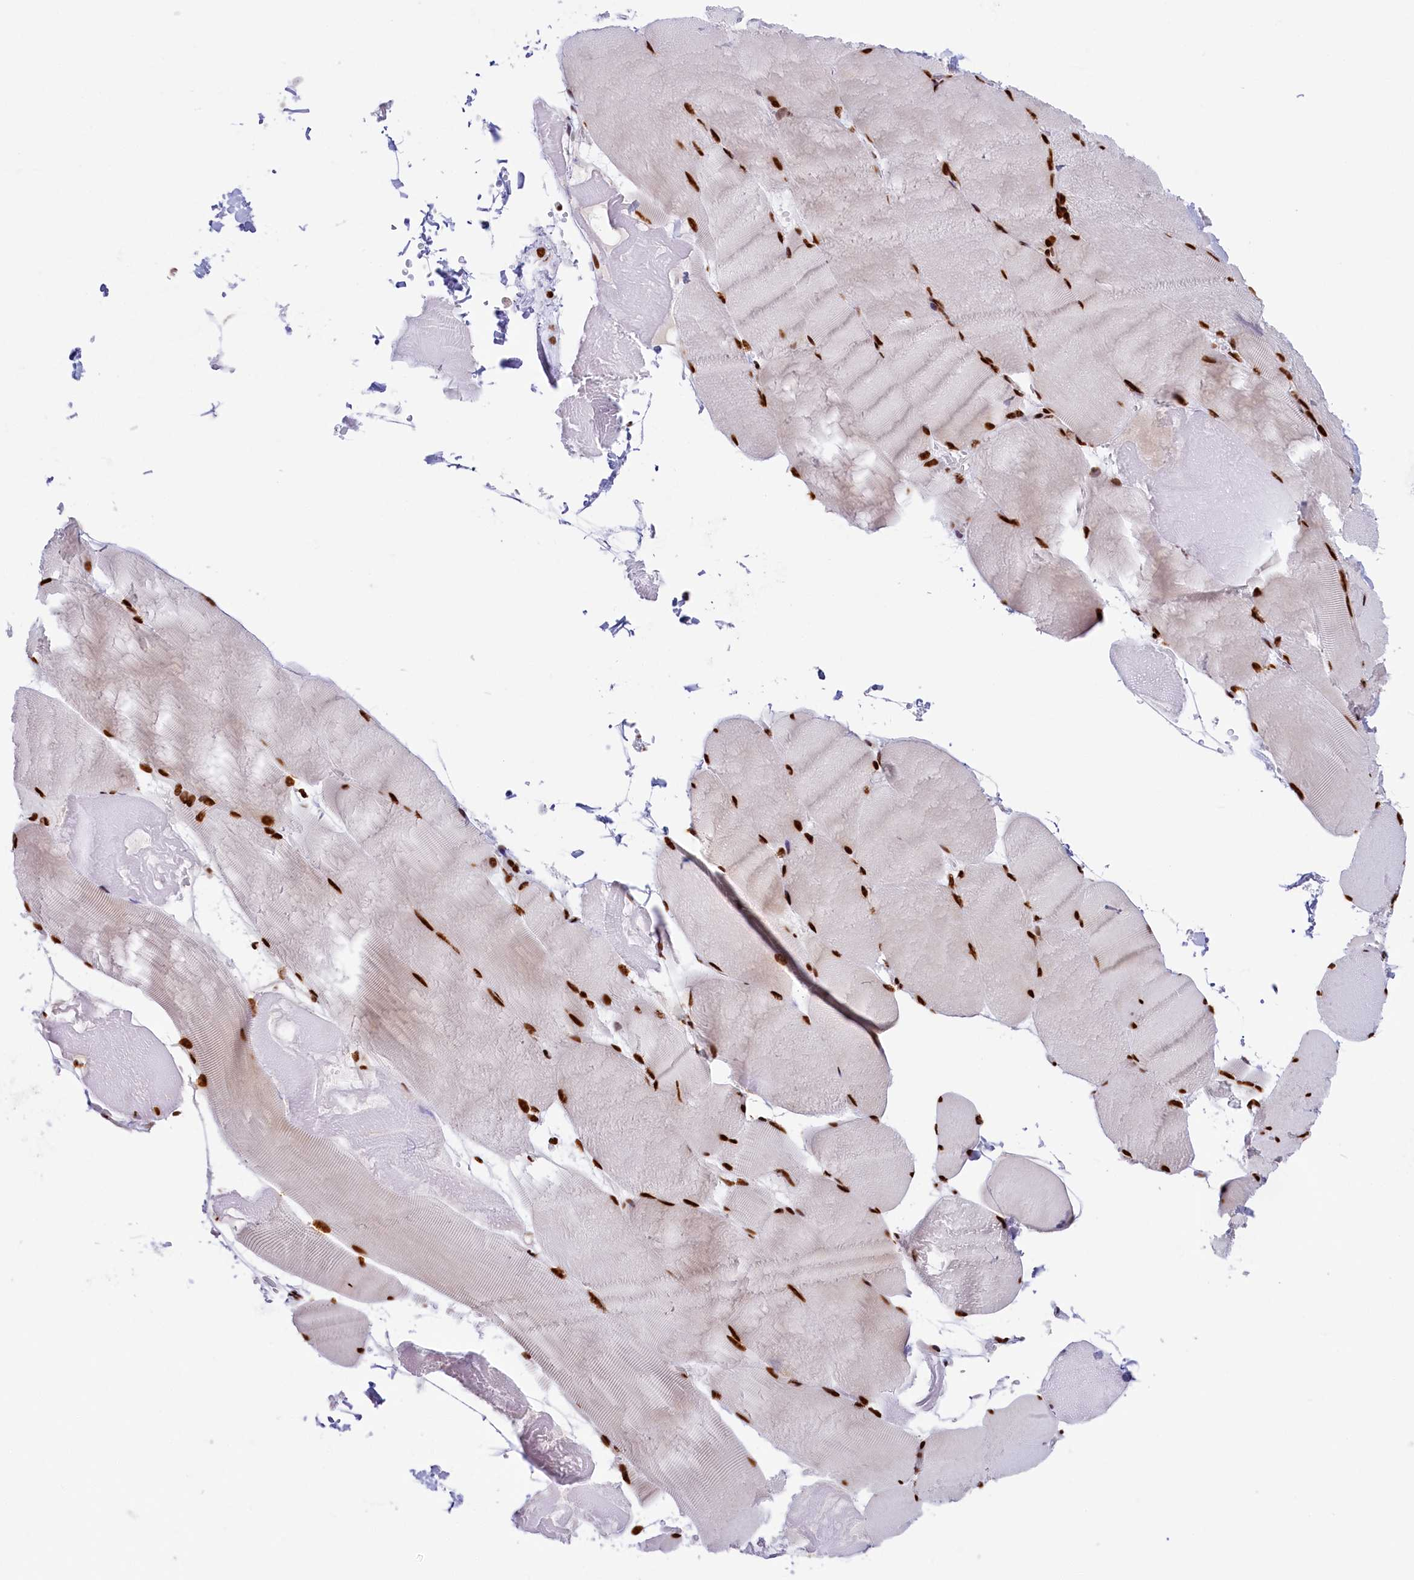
{"staining": {"intensity": "strong", "quantity": ">75%", "location": "nuclear"}, "tissue": "skeletal muscle", "cell_type": "Myocytes", "image_type": "normal", "snomed": [{"axis": "morphology", "description": "Normal tissue, NOS"}, {"axis": "topography", "description": "Skeletal muscle"}, {"axis": "topography", "description": "Head-Neck"}], "caption": "Normal skeletal muscle reveals strong nuclear expression in approximately >75% of myocytes.", "gene": "SNRNP70", "patient": {"sex": "male", "age": 66}}